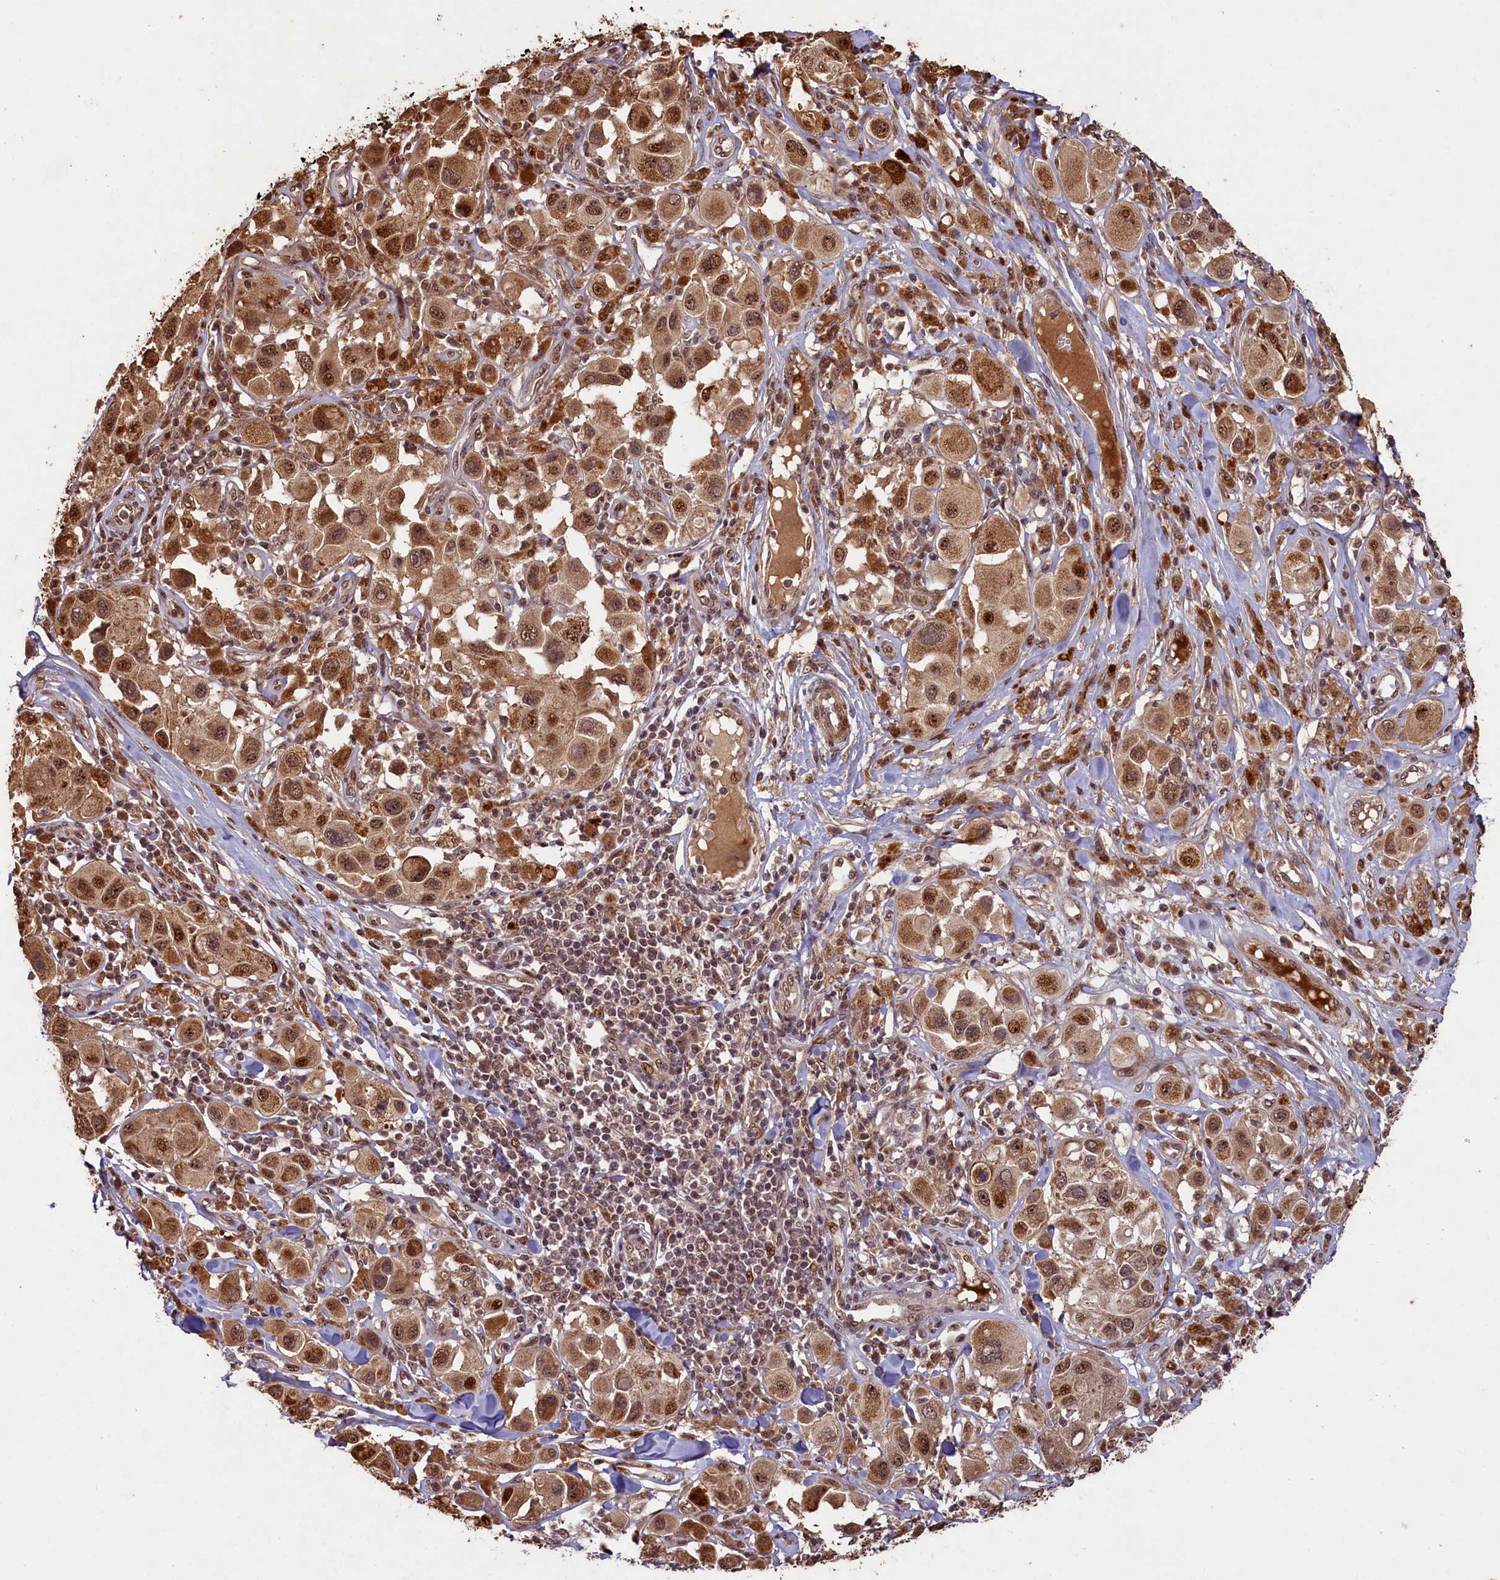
{"staining": {"intensity": "moderate", "quantity": ">75%", "location": "cytoplasmic/membranous,nuclear"}, "tissue": "melanoma", "cell_type": "Tumor cells", "image_type": "cancer", "snomed": [{"axis": "morphology", "description": "Malignant melanoma, Metastatic site"}, {"axis": "topography", "description": "Skin"}], "caption": "IHC (DAB) staining of human melanoma displays moderate cytoplasmic/membranous and nuclear protein staining in approximately >75% of tumor cells.", "gene": "SHPRH", "patient": {"sex": "male", "age": 41}}